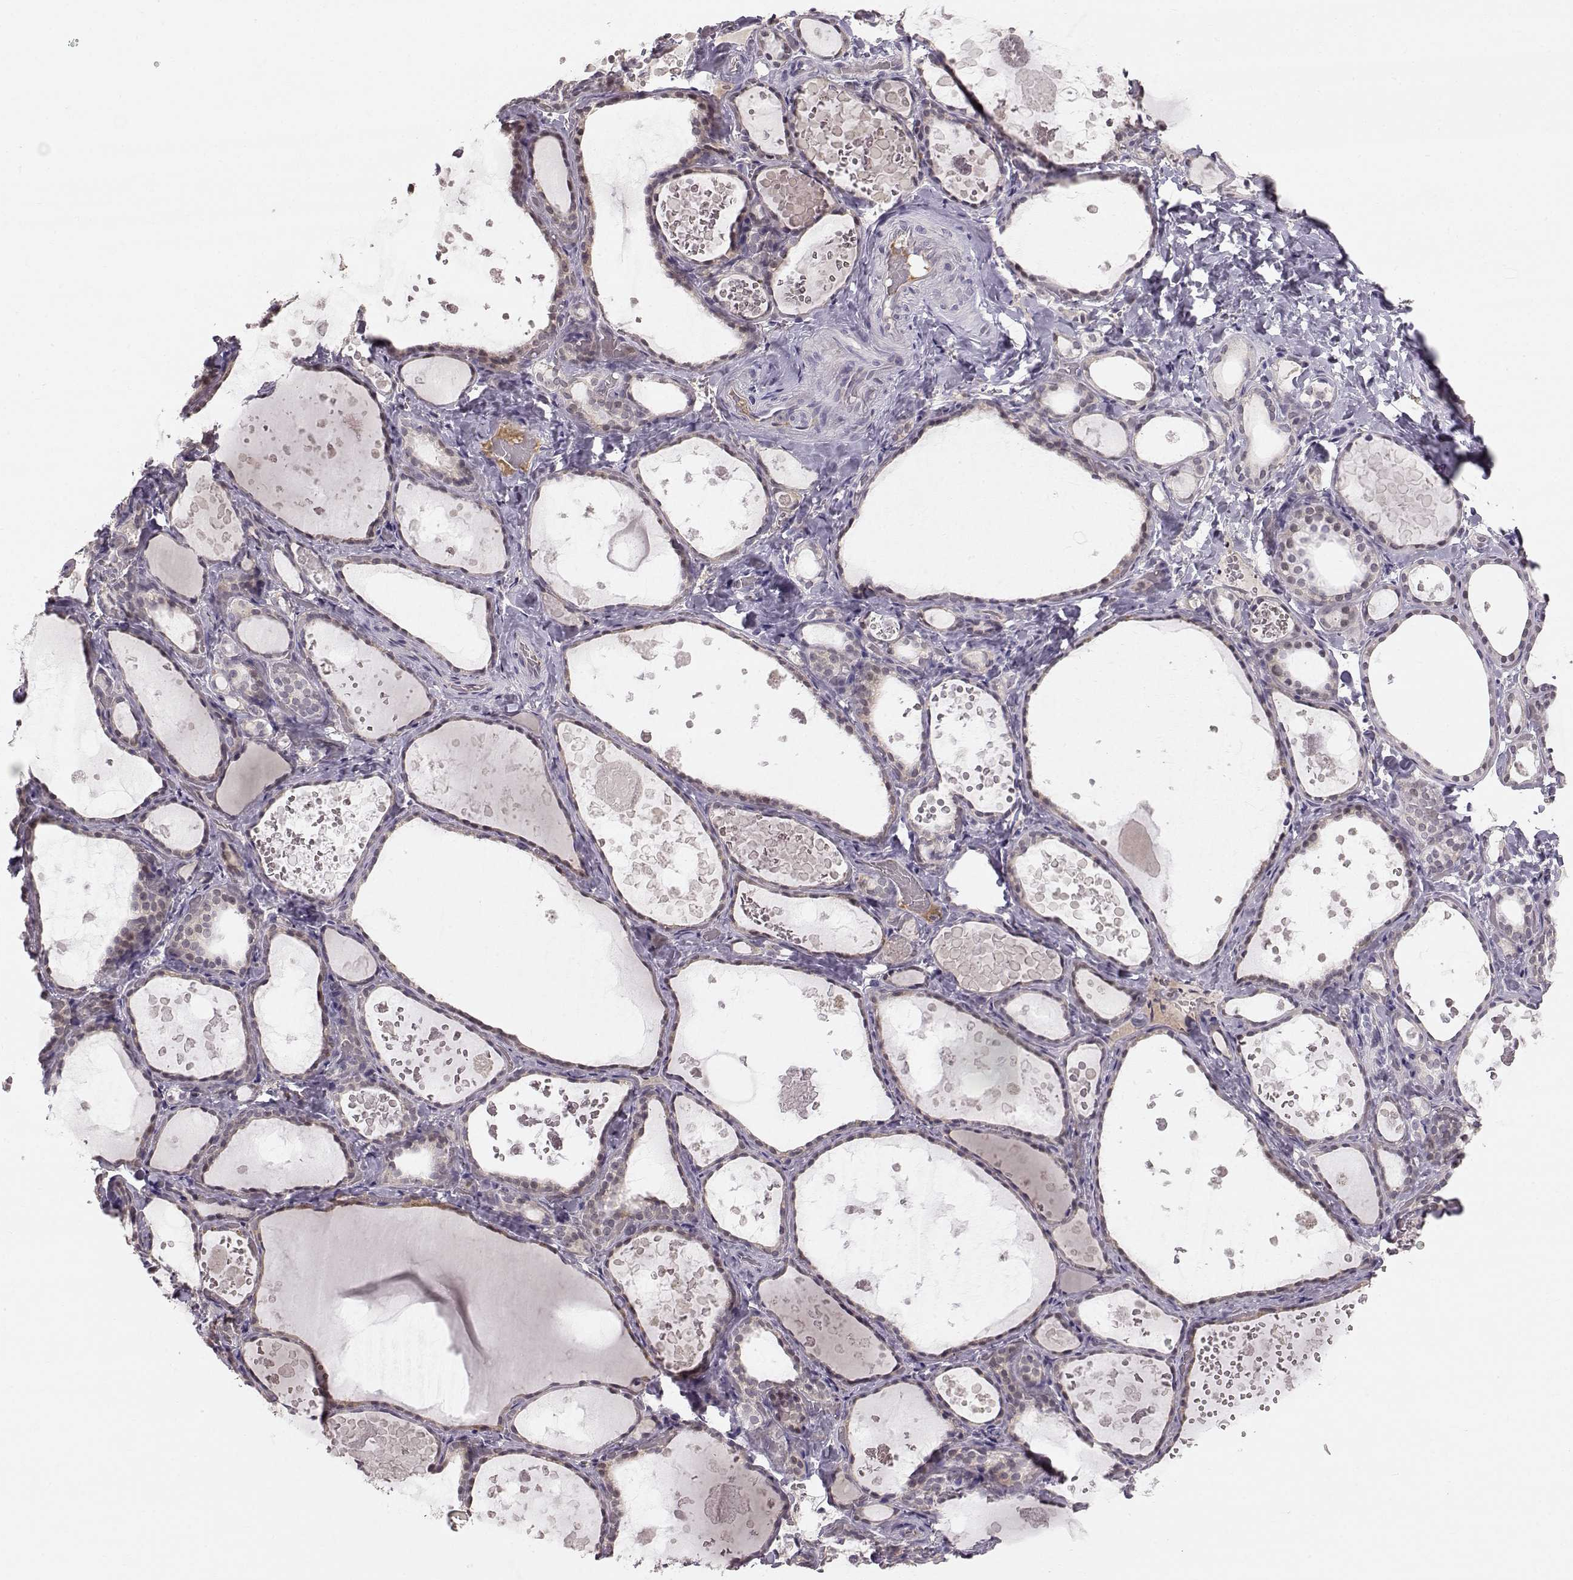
{"staining": {"intensity": "weak", "quantity": ">75%", "location": "cytoplasmic/membranous"}, "tissue": "thyroid gland", "cell_type": "Glandular cells", "image_type": "normal", "snomed": [{"axis": "morphology", "description": "Normal tissue, NOS"}, {"axis": "topography", "description": "Thyroid gland"}], "caption": "This is a histology image of immunohistochemistry (IHC) staining of normal thyroid gland, which shows weak expression in the cytoplasmic/membranous of glandular cells.", "gene": "ACSL6", "patient": {"sex": "female", "age": 56}}